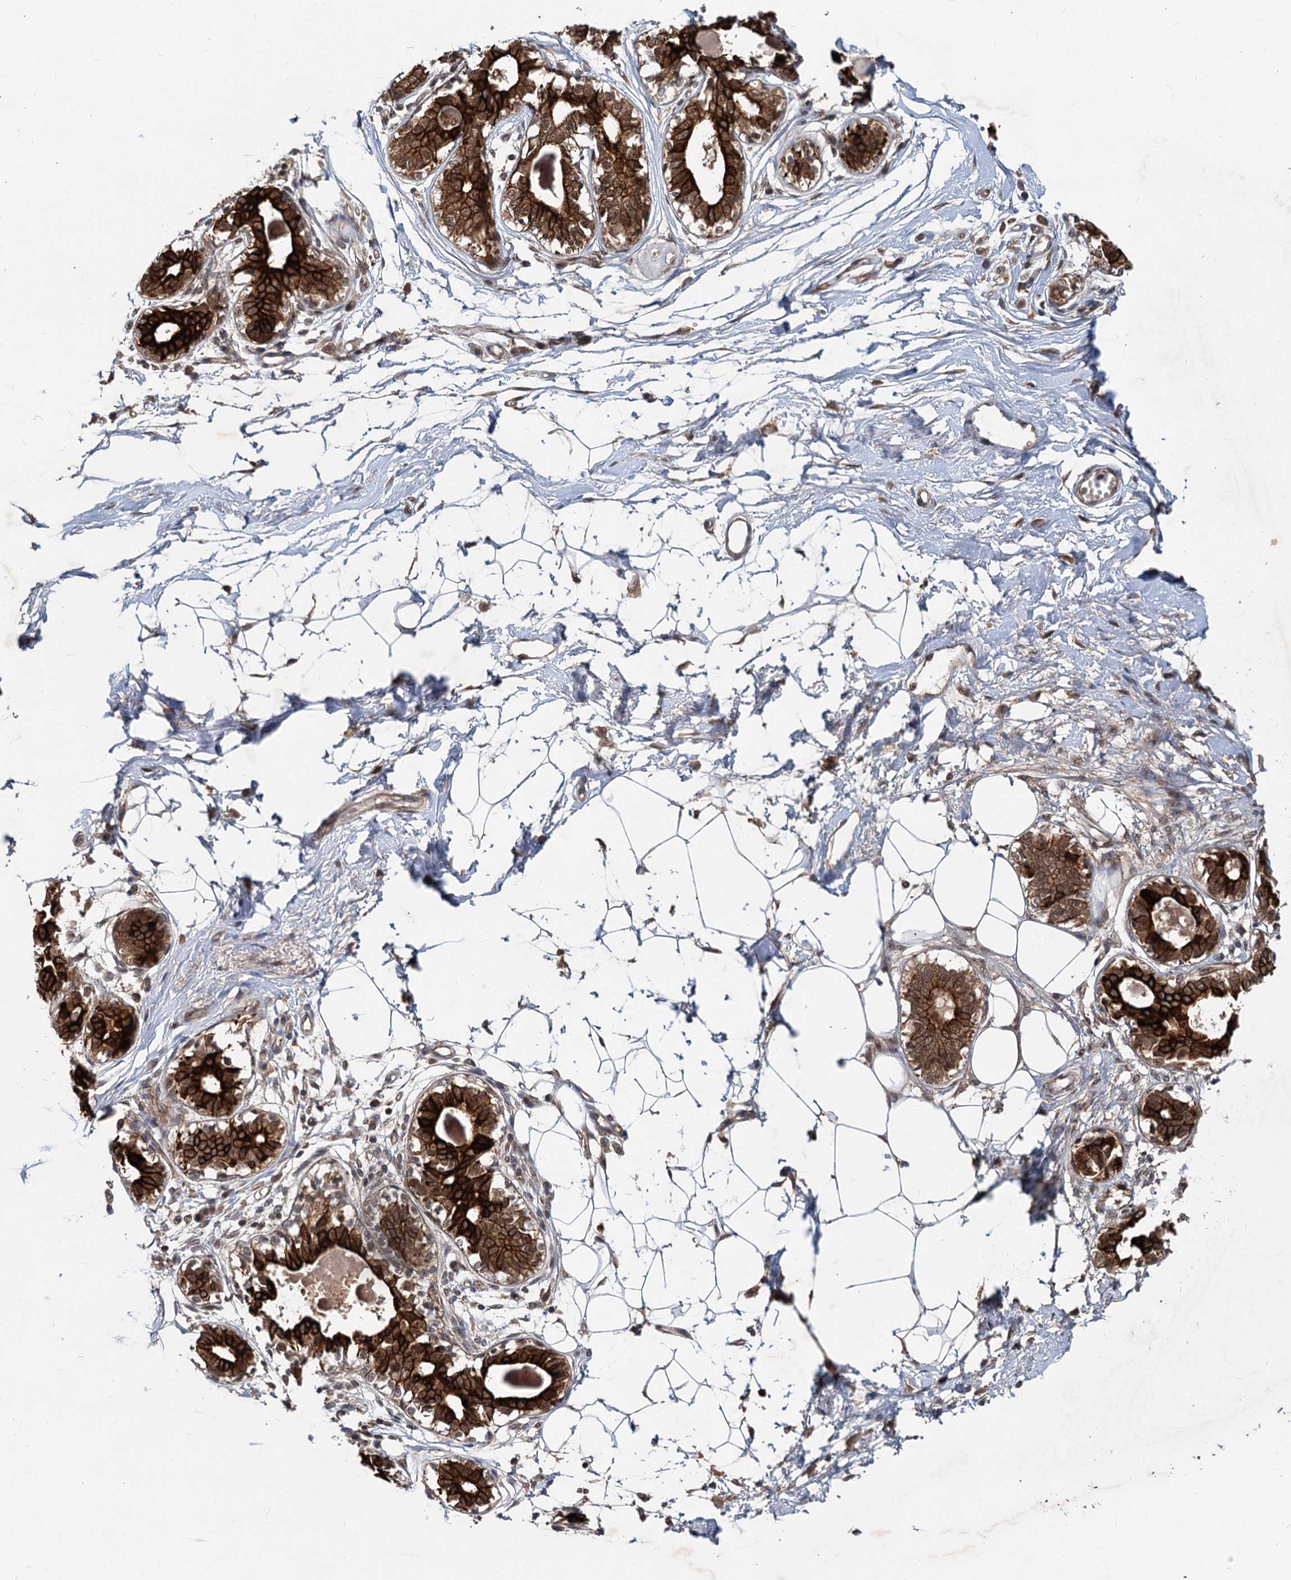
{"staining": {"intensity": "weak", "quantity": "25%-75%", "location": "cytoplasmic/membranous"}, "tissue": "breast", "cell_type": "Adipocytes", "image_type": "normal", "snomed": [{"axis": "morphology", "description": "Normal tissue, NOS"}, {"axis": "topography", "description": "Breast"}], "caption": "Adipocytes show low levels of weak cytoplasmic/membranous staining in approximately 25%-75% of cells in benign human breast. (DAB (3,3'-diaminobenzidine) IHC, brown staining for protein, blue staining for nuclei).", "gene": "RITA1", "patient": {"sex": "female", "age": 45}}